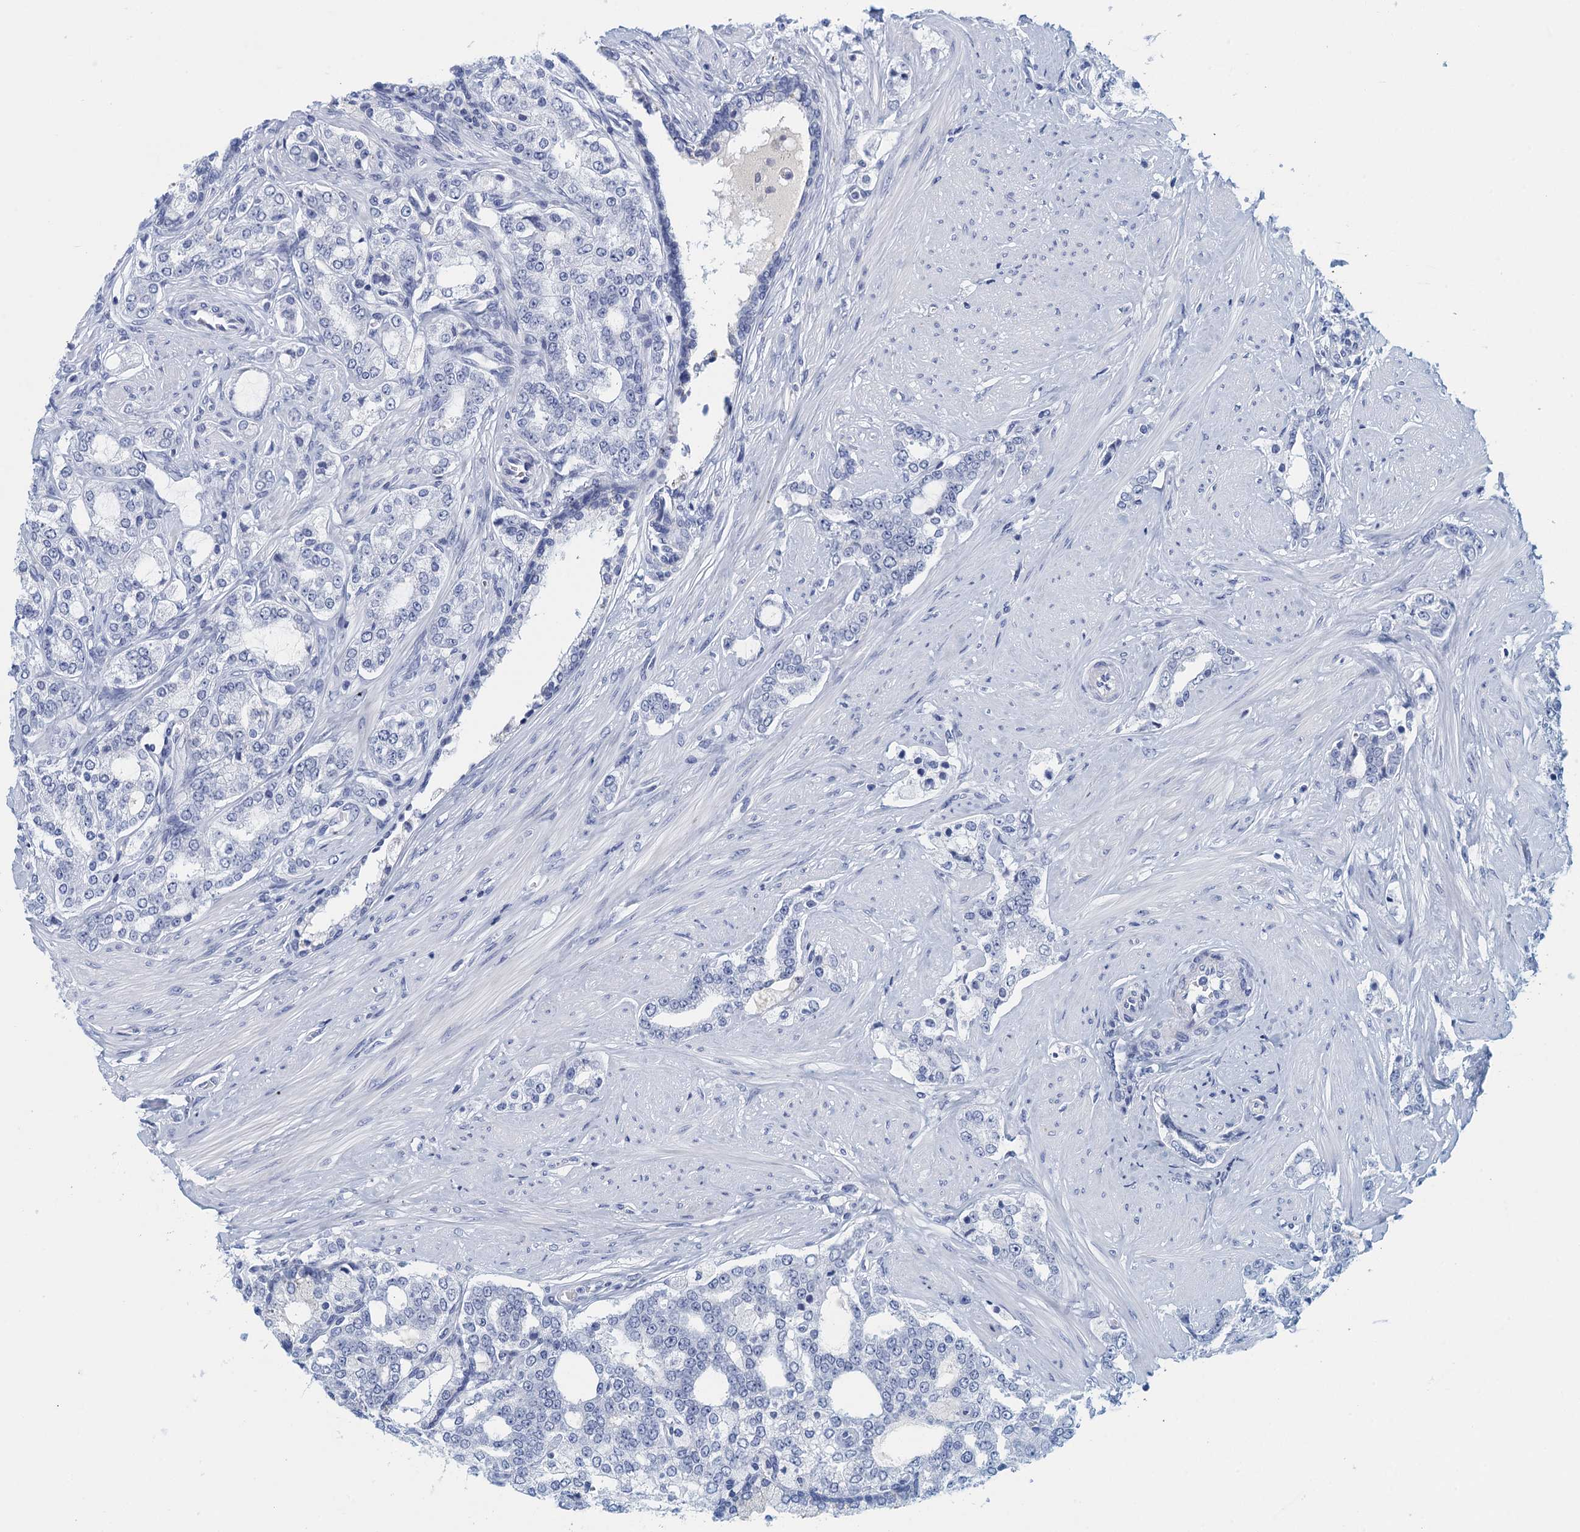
{"staining": {"intensity": "negative", "quantity": "none", "location": "none"}, "tissue": "prostate cancer", "cell_type": "Tumor cells", "image_type": "cancer", "snomed": [{"axis": "morphology", "description": "Adenocarcinoma, High grade"}, {"axis": "topography", "description": "Prostate"}], "caption": "Human adenocarcinoma (high-grade) (prostate) stained for a protein using immunohistochemistry (IHC) reveals no expression in tumor cells.", "gene": "CYP51A1", "patient": {"sex": "male", "age": 64}}